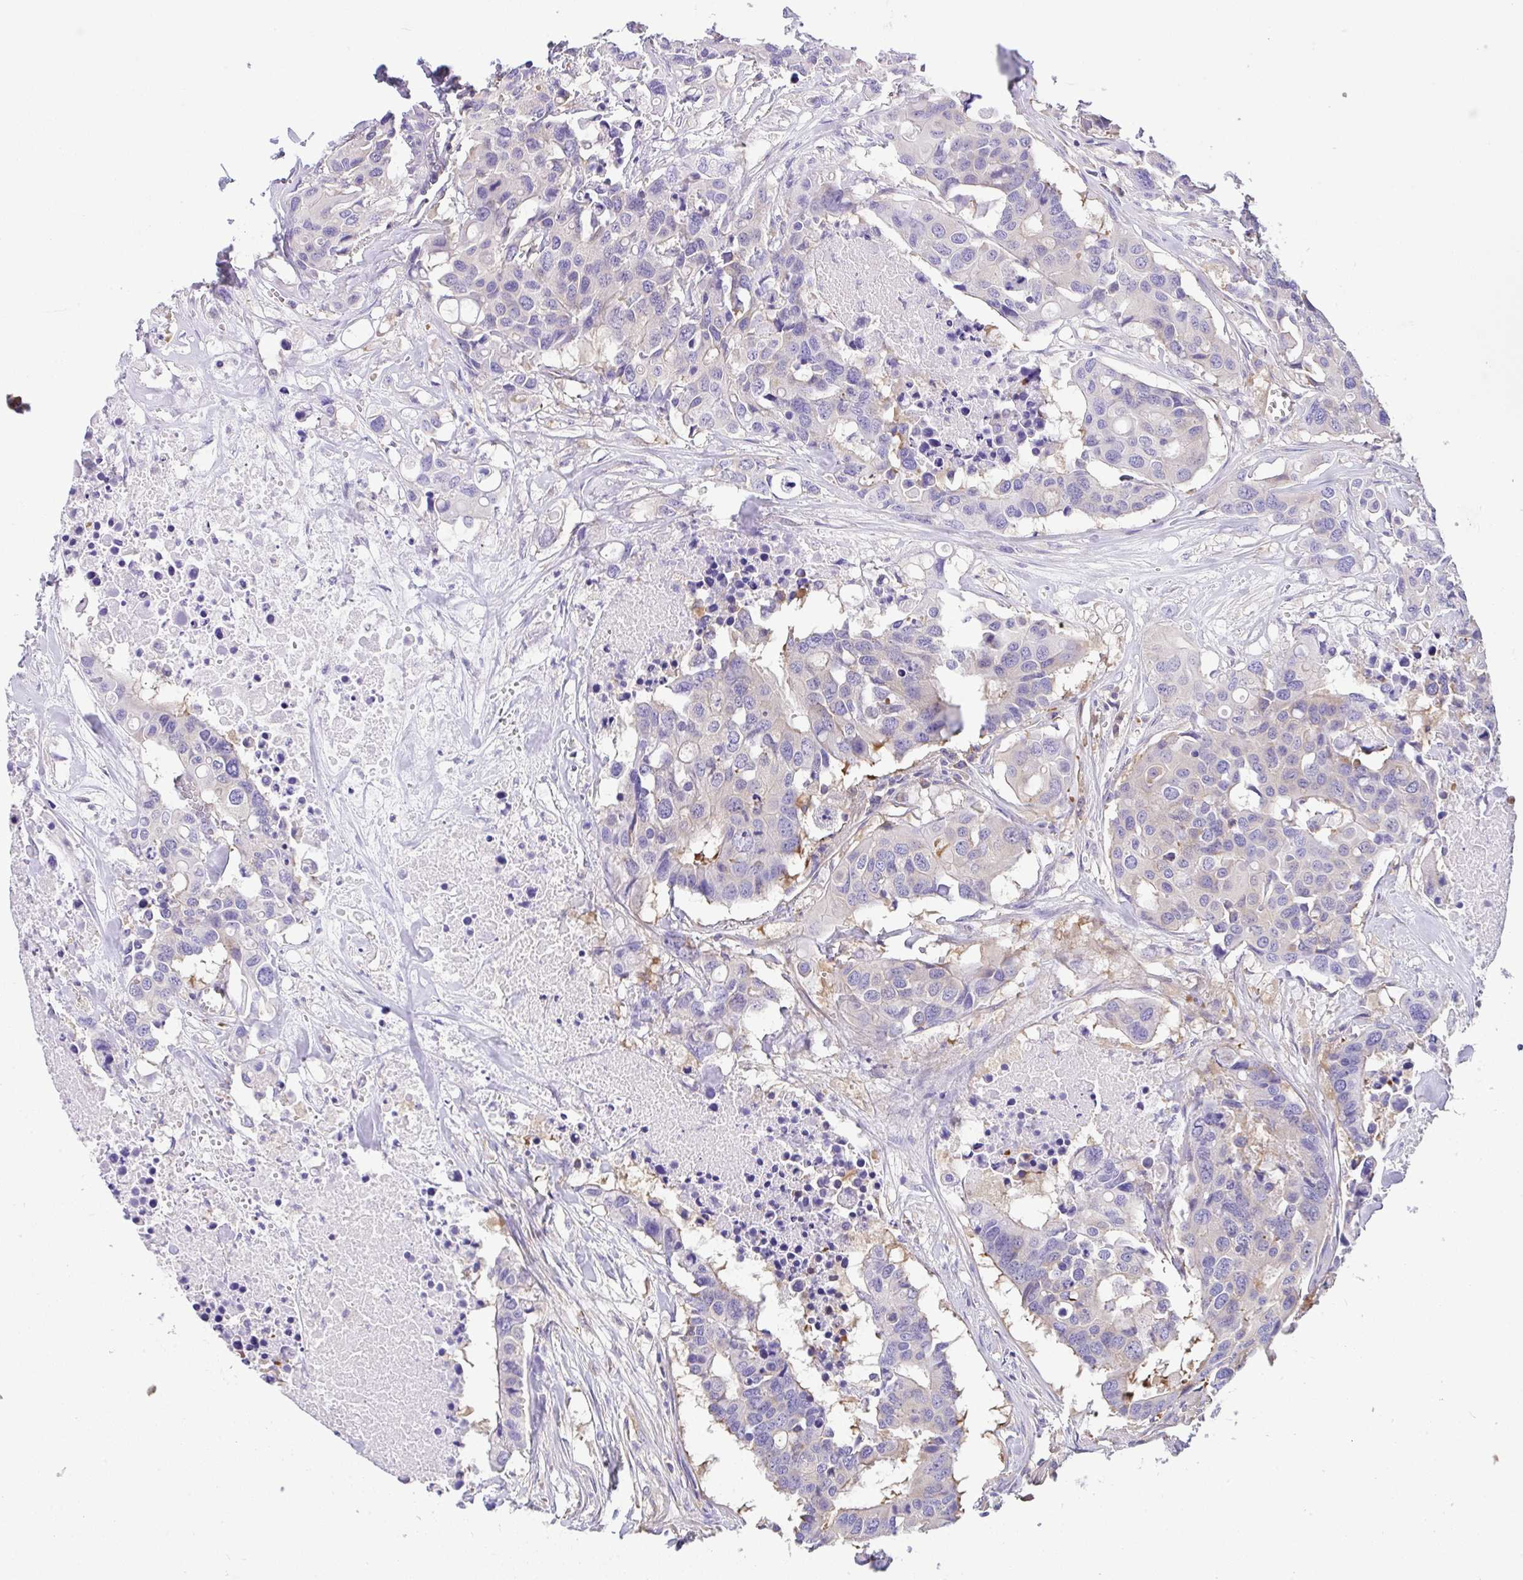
{"staining": {"intensity": "negative", "quantity": "none", "location": "none"}, "tissue": "colorectal cancer", "cell_type": "Tumor cells", "image_type": "cancer", "snomed": [{"axis": "morphology", "description": "Adenocarcinoma, NOS"}, {"axis": "topography", "description": "Colon"}], "caption": "The photomicrograph reveals no staining of tumor cells in colorectal cancer (adenocarcinoma).", "gene": "GFPT2", "patient": {"sex": "male", "age": 77}}